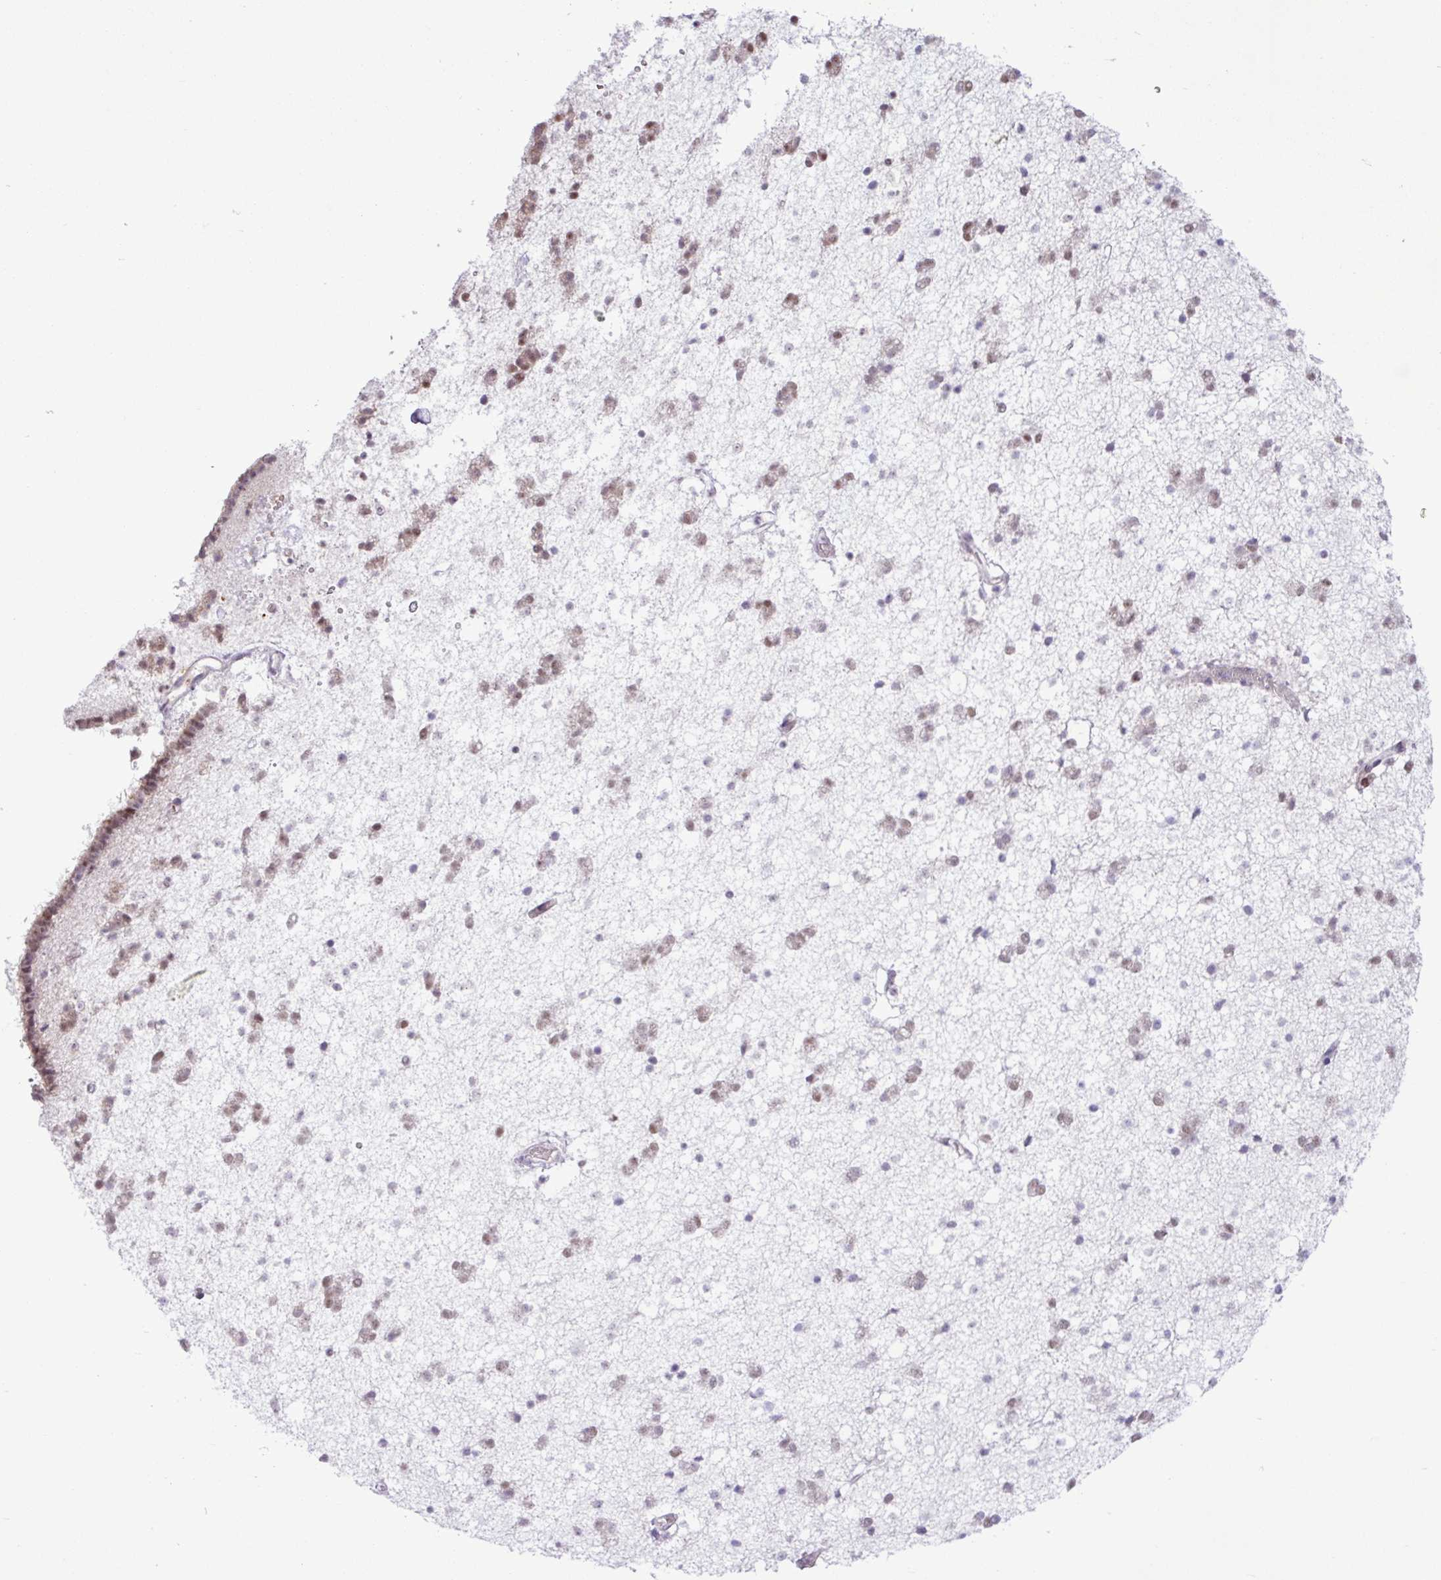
{"staining": {"intensity": "weak", "quantity": "25%-75%", "location": "nuclear"}, "tissue": "caudate", "cell_type": "Glial cells", "image_type": "normal", "snomed": [{"axis": "morphology", "description": "Normal tissue, NOS"}, {"axis": "topography", "description": "Lateral ventricle wall"}], "caption": "Protein staining of benign caudate exhibits weak nuclear staining in about 25%-75% of glial cells.", "gene": "ELOA2", "patient": {"sex": "male", "age": 37}}